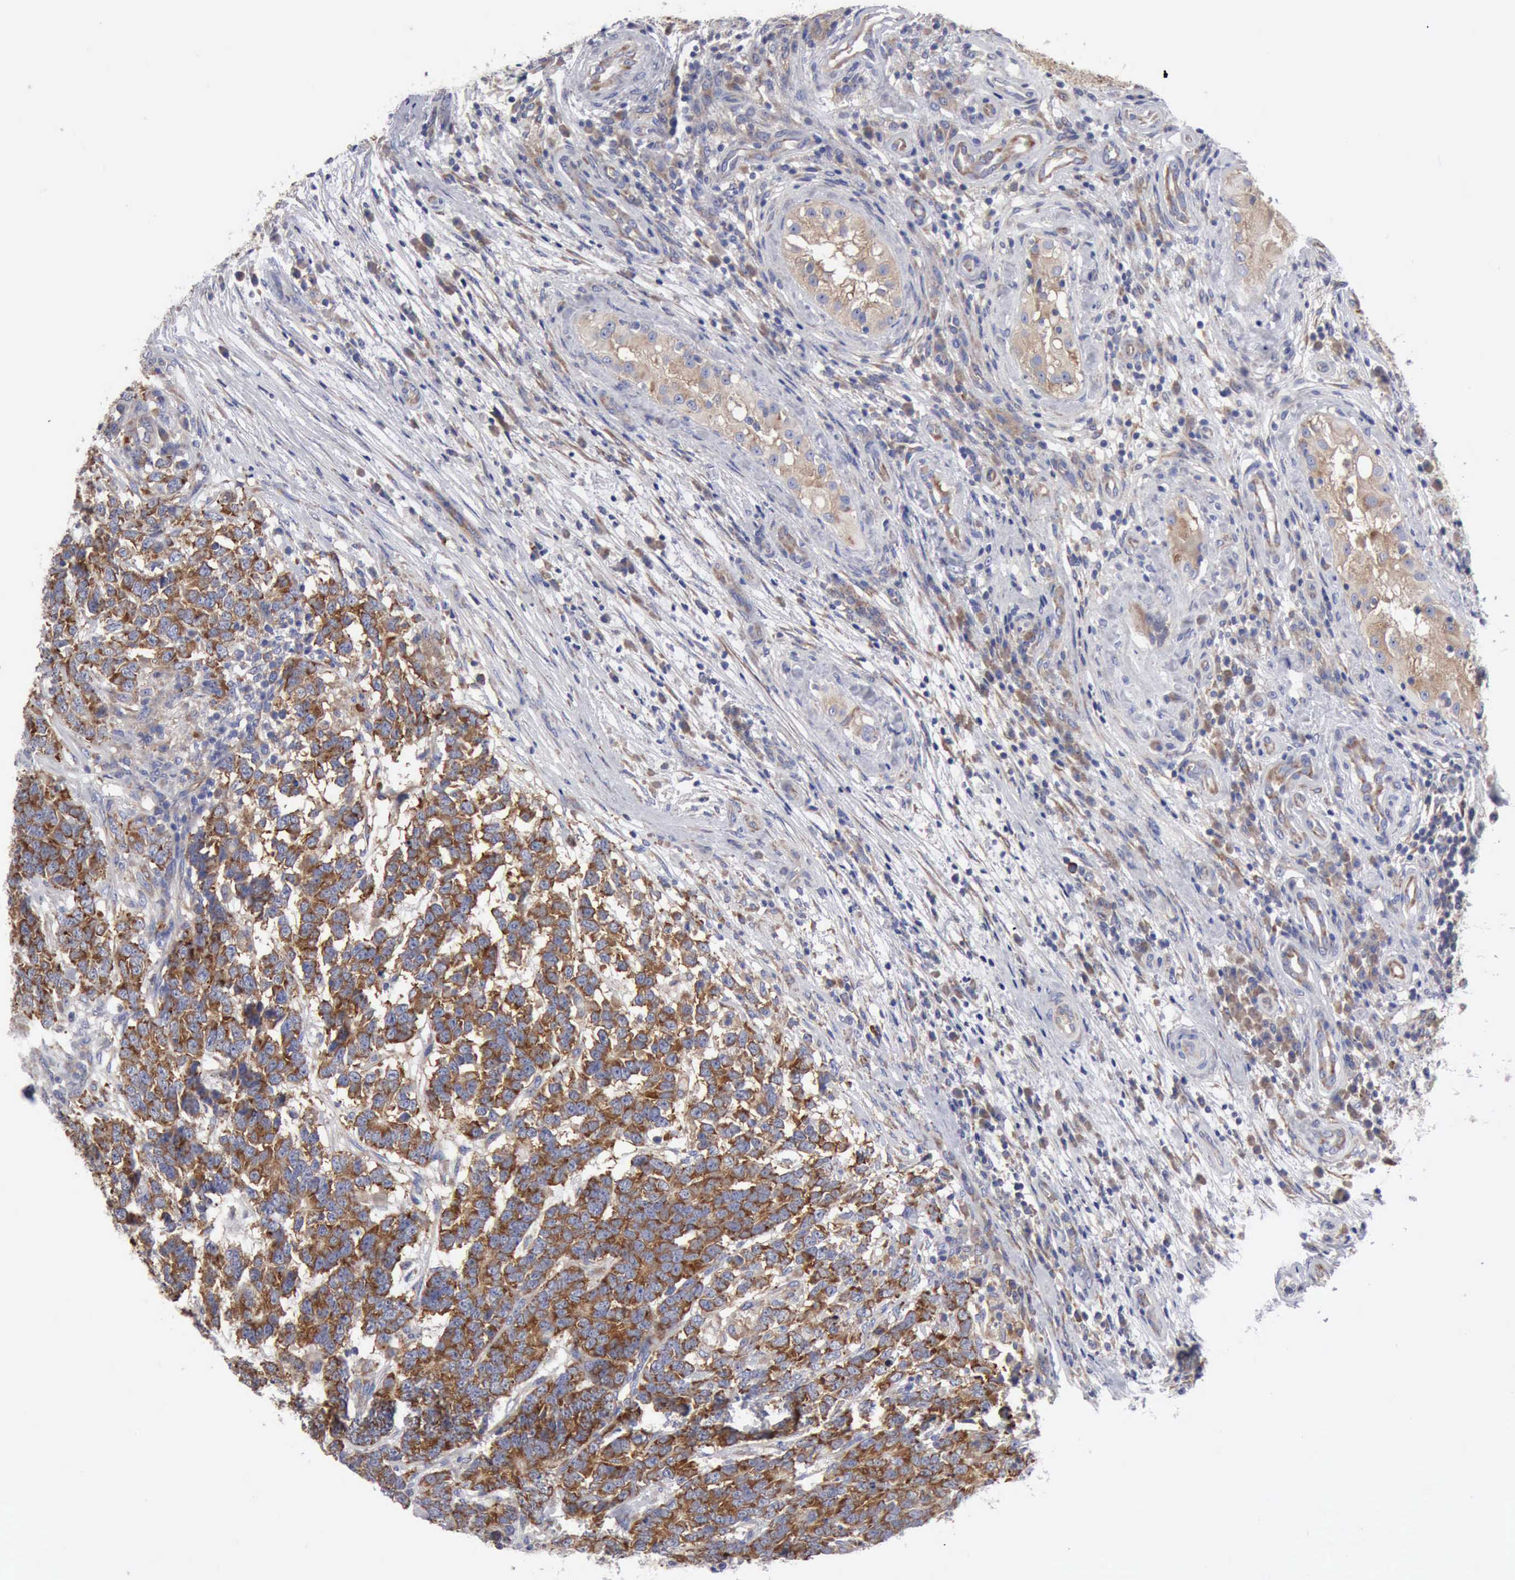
{"staining": {"intensity": "strong", "quantity": ">75%", "location": "cytoplasmic/membranous"}, "tissue": "testis cancer", "cell_type": "Tumor cells", "image_type": "cancer", "snomed": [{"axis": "morphology", "description": "Carcinoma, Embryonal, NOS"}, {"axis": "topography", "description": "Testis"}], "caption": "Tumor cells exhibit high levels of strong cytoplasmic/membranous positivity in approximately >75% of cells in human testis cancer (embryonal carcinoma). Using DAB (3,3'-diaminobenzidine) (brown) and hematoxylin (blue) stains, captured at high magnification using brightfield microscopy.", "gene": "TXLNG", "patient": {"sex": "male", "age": 26}}